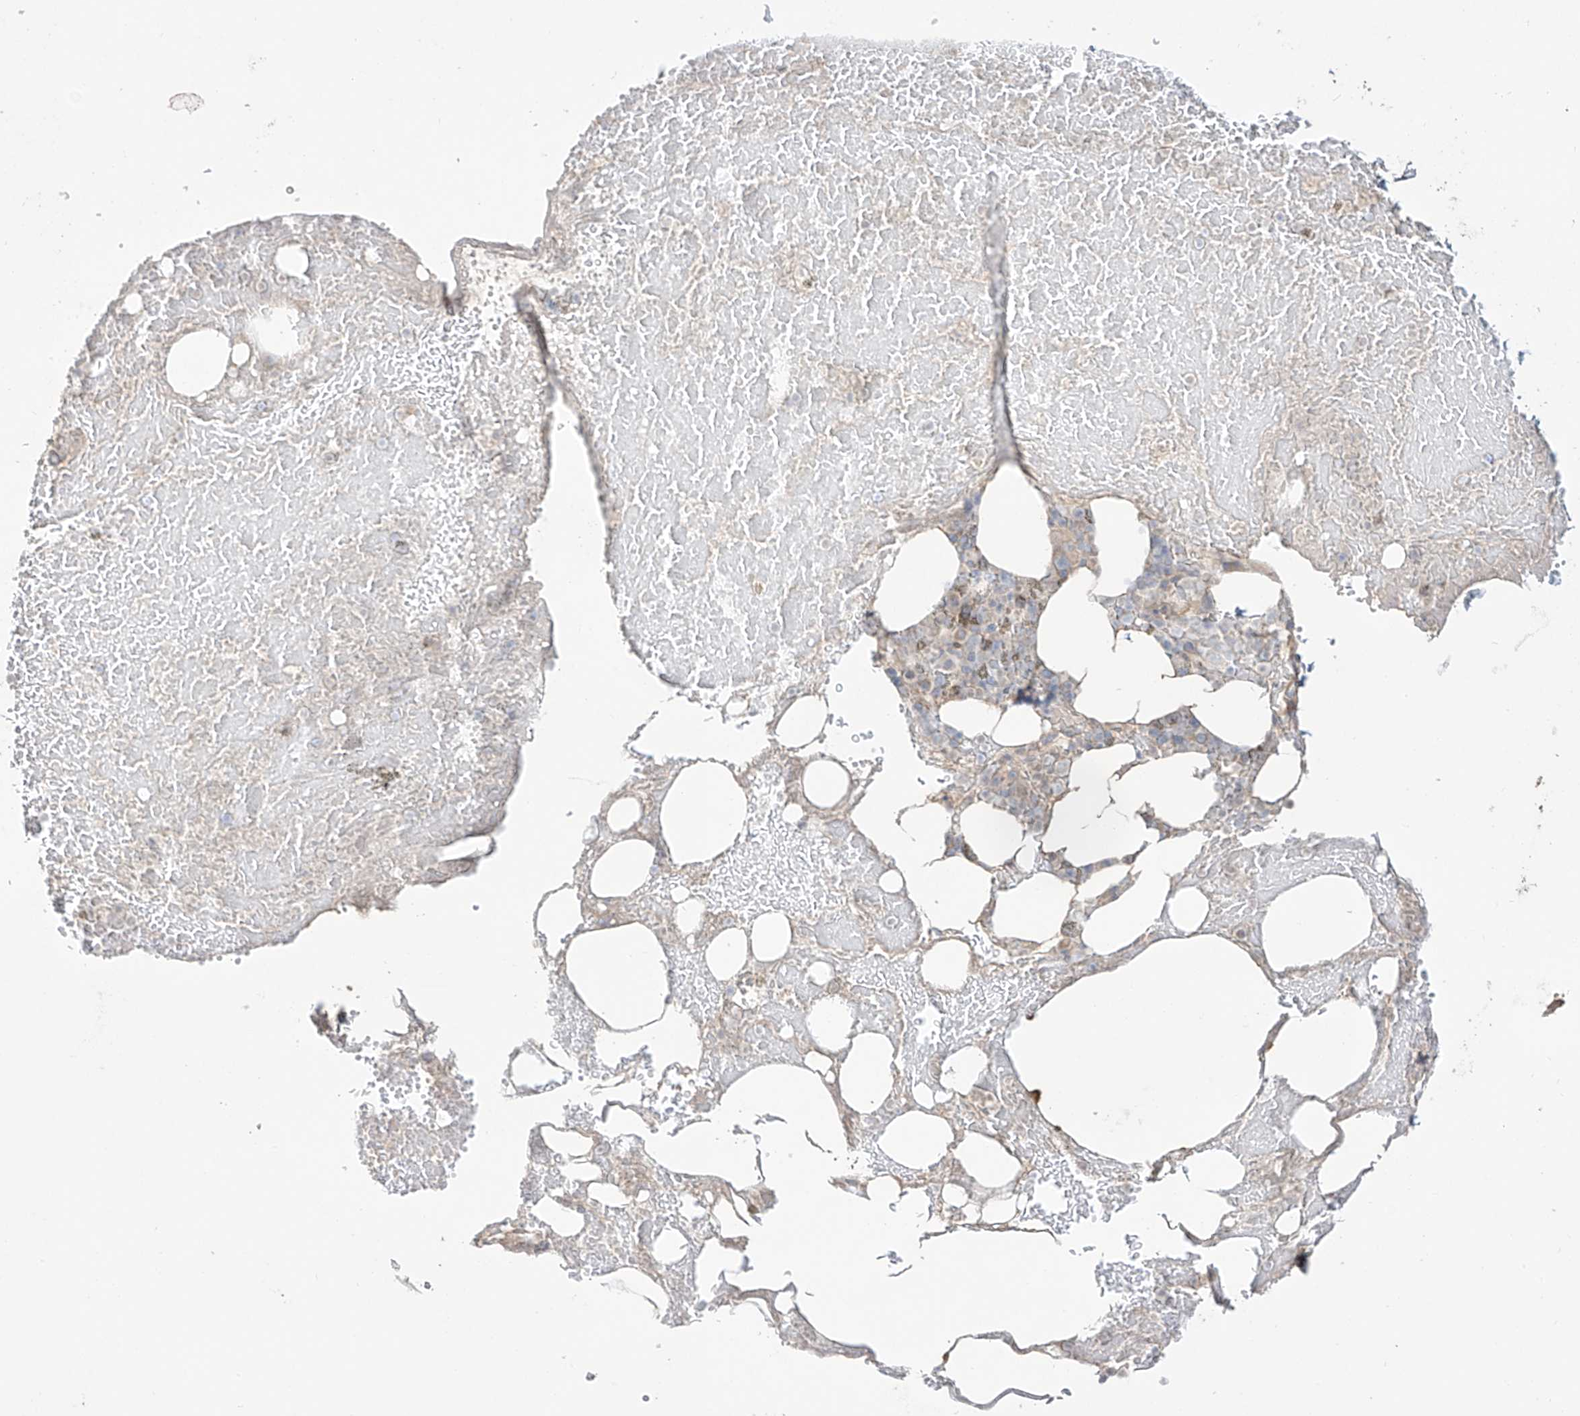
{"staining": {"intensity": "moderate", "quantity": "<25%", "location": "cytoplasmic/membranous"}, "tissue": "bone marrow", "cell_type": "Hematopoietic cells", "image_type": "normal", "snomed": [{"axis": "morphology", "description": "Normal tissue, NOS"}, {"axis": "topography", "description": "Bone marrow"}], "caption": "Immunohistochemistry (DAB) staining of benign human bone marrow reveals moderate cytoplasmic/membranous protein positivity in about <25% of hematopoietic cells.", "gene": "ERO1A", "patient": {"sex": "male", "age": 60}}